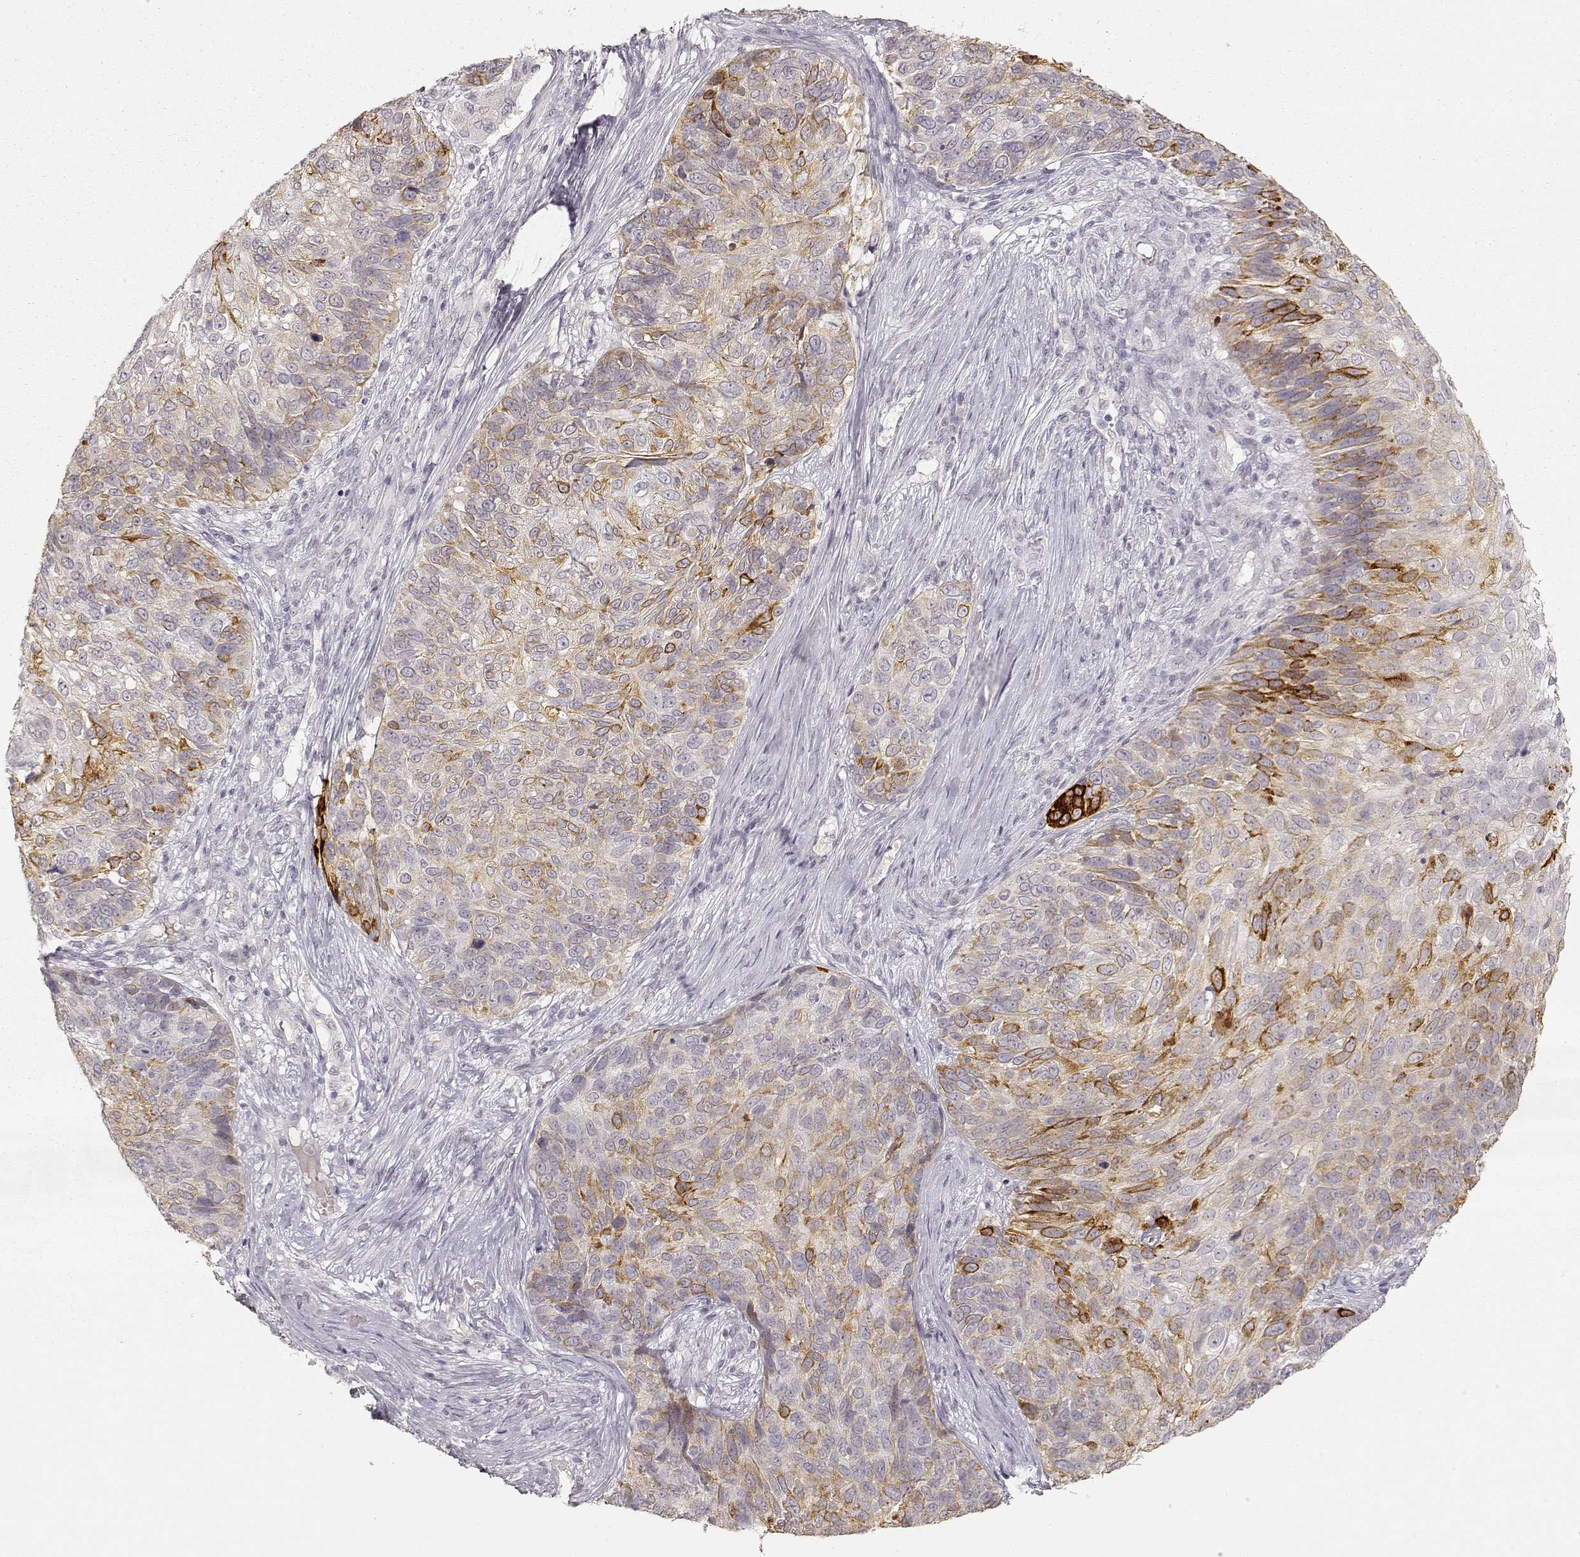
{"staining": {"intensity": "strong", "quantity": "<25%", "location": "cytoplasmic/membranous"}, "tissue": "skin cancer", "cell_type": "Tumor cells", "image_type": "cancer", "snomed": [{"axis": "morphology", "description": "Squamous cell carcinoma, NOS"}, {"axis": "topography", "description": "Skin"}], "caption": "Immunohistochemistry histopathology image of human skin squamous cell carcinoma stained for a protein (brown), which shows medium levels of strong cytoplasmic/membranous positivity in approximately <25% of tumor cells.", "gene": "LAMC2", "patient": {"sex": "male", "age": 92}}